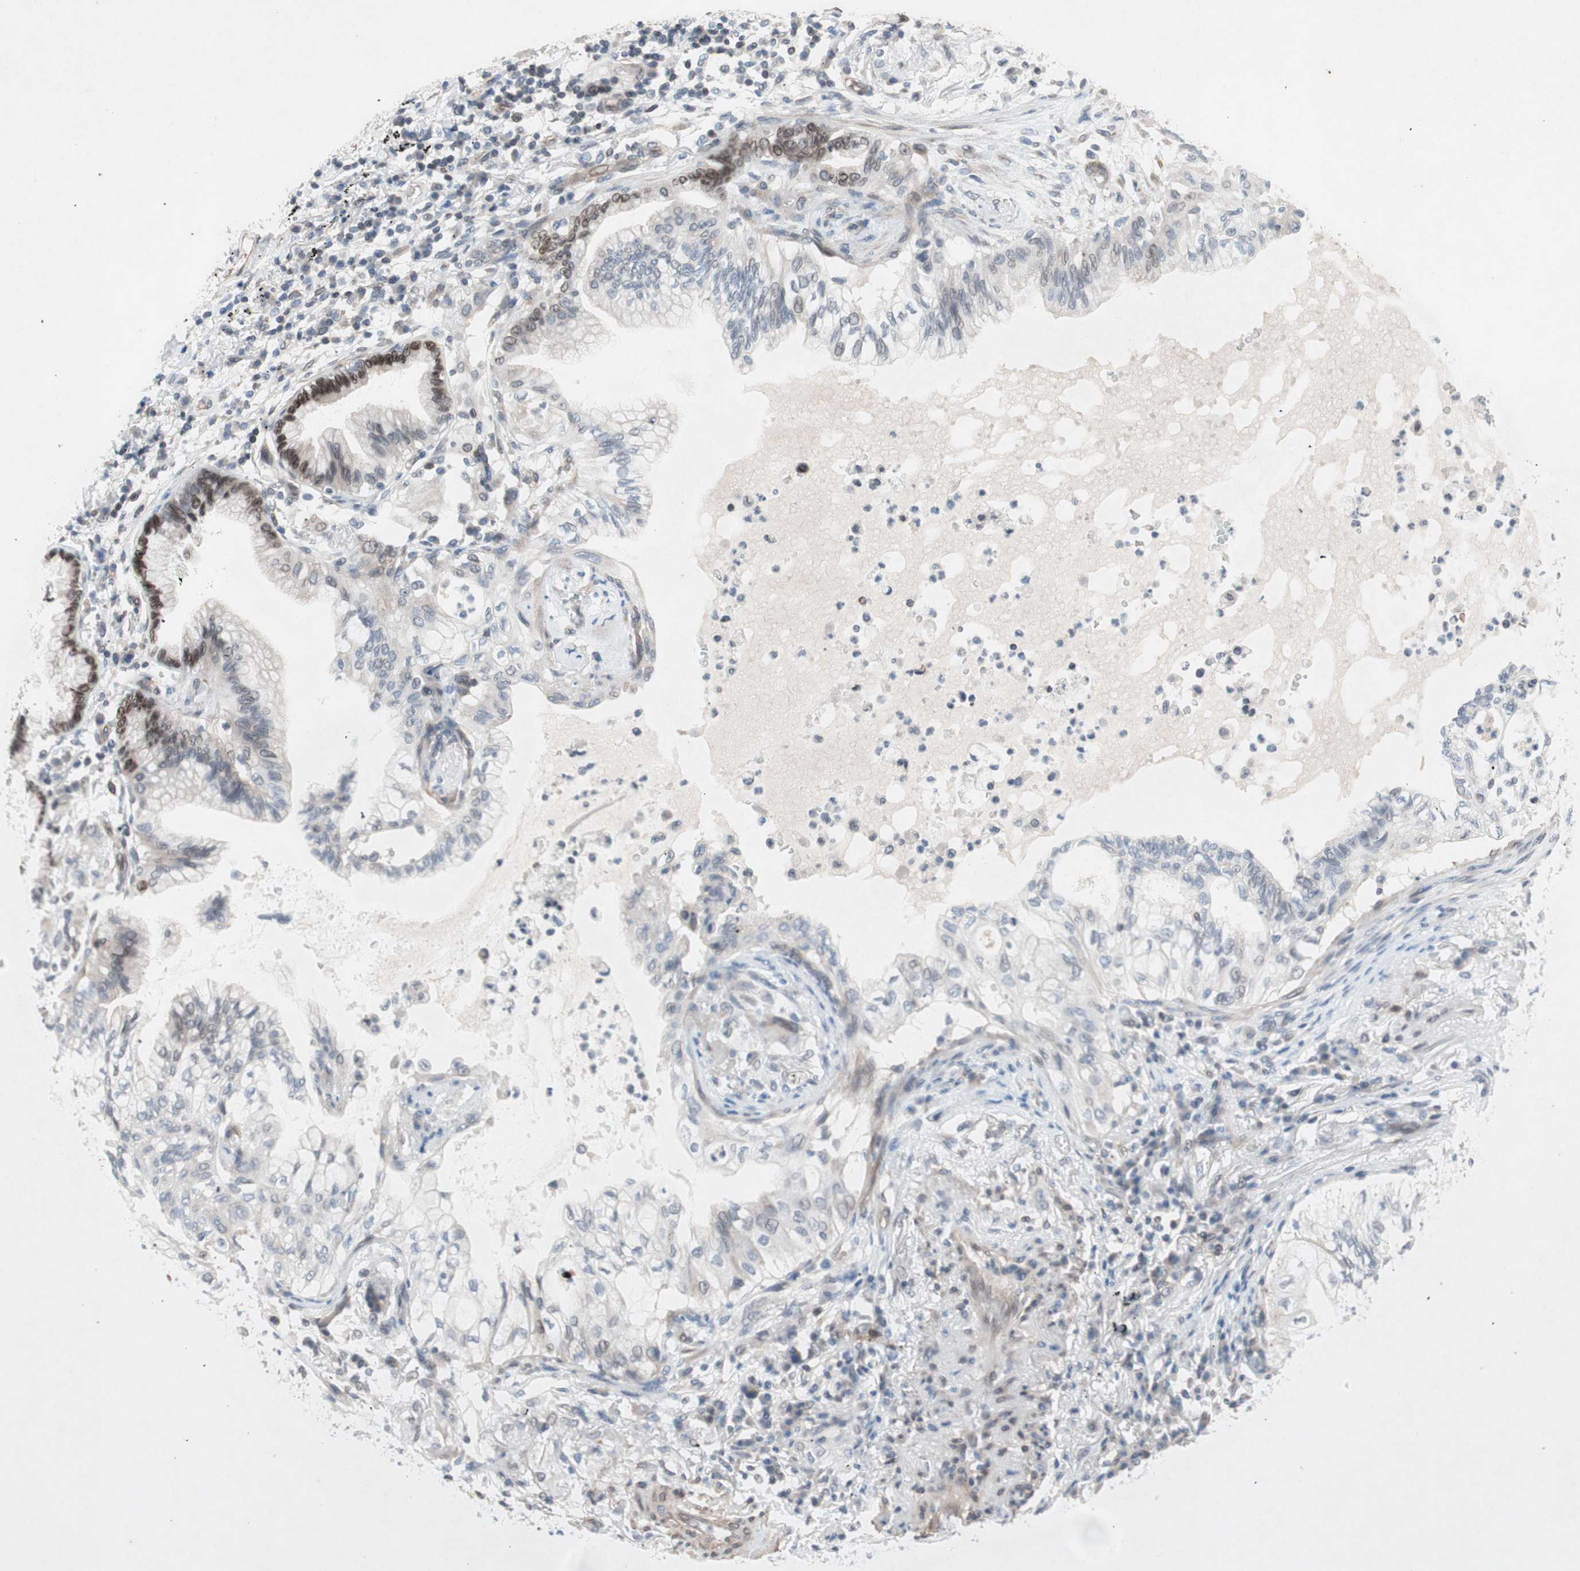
{"staining": {"intensity": "moderate", "quantity": "25%-75%", "location": "cytoplasmic/membranous,nuclear"}, "tissue": "lung cancer", "cell_type": "Tumor cells", "image_type": "cancer", "snomed": [{"axis": "morphology", "description": "Adenocarcinoma, NOS"}, {"axis": "topography", "description": "Lung"}], "caption": "The micrograph exhibits immunohistochemical staining of lung cancer. There is moderate cytoplasmic/membranous and nuclear expression is identified in approximately 25%-75% of tumor cells.", "gene": "ARNT2", "patient": {"sex": "female", "age": 70}}